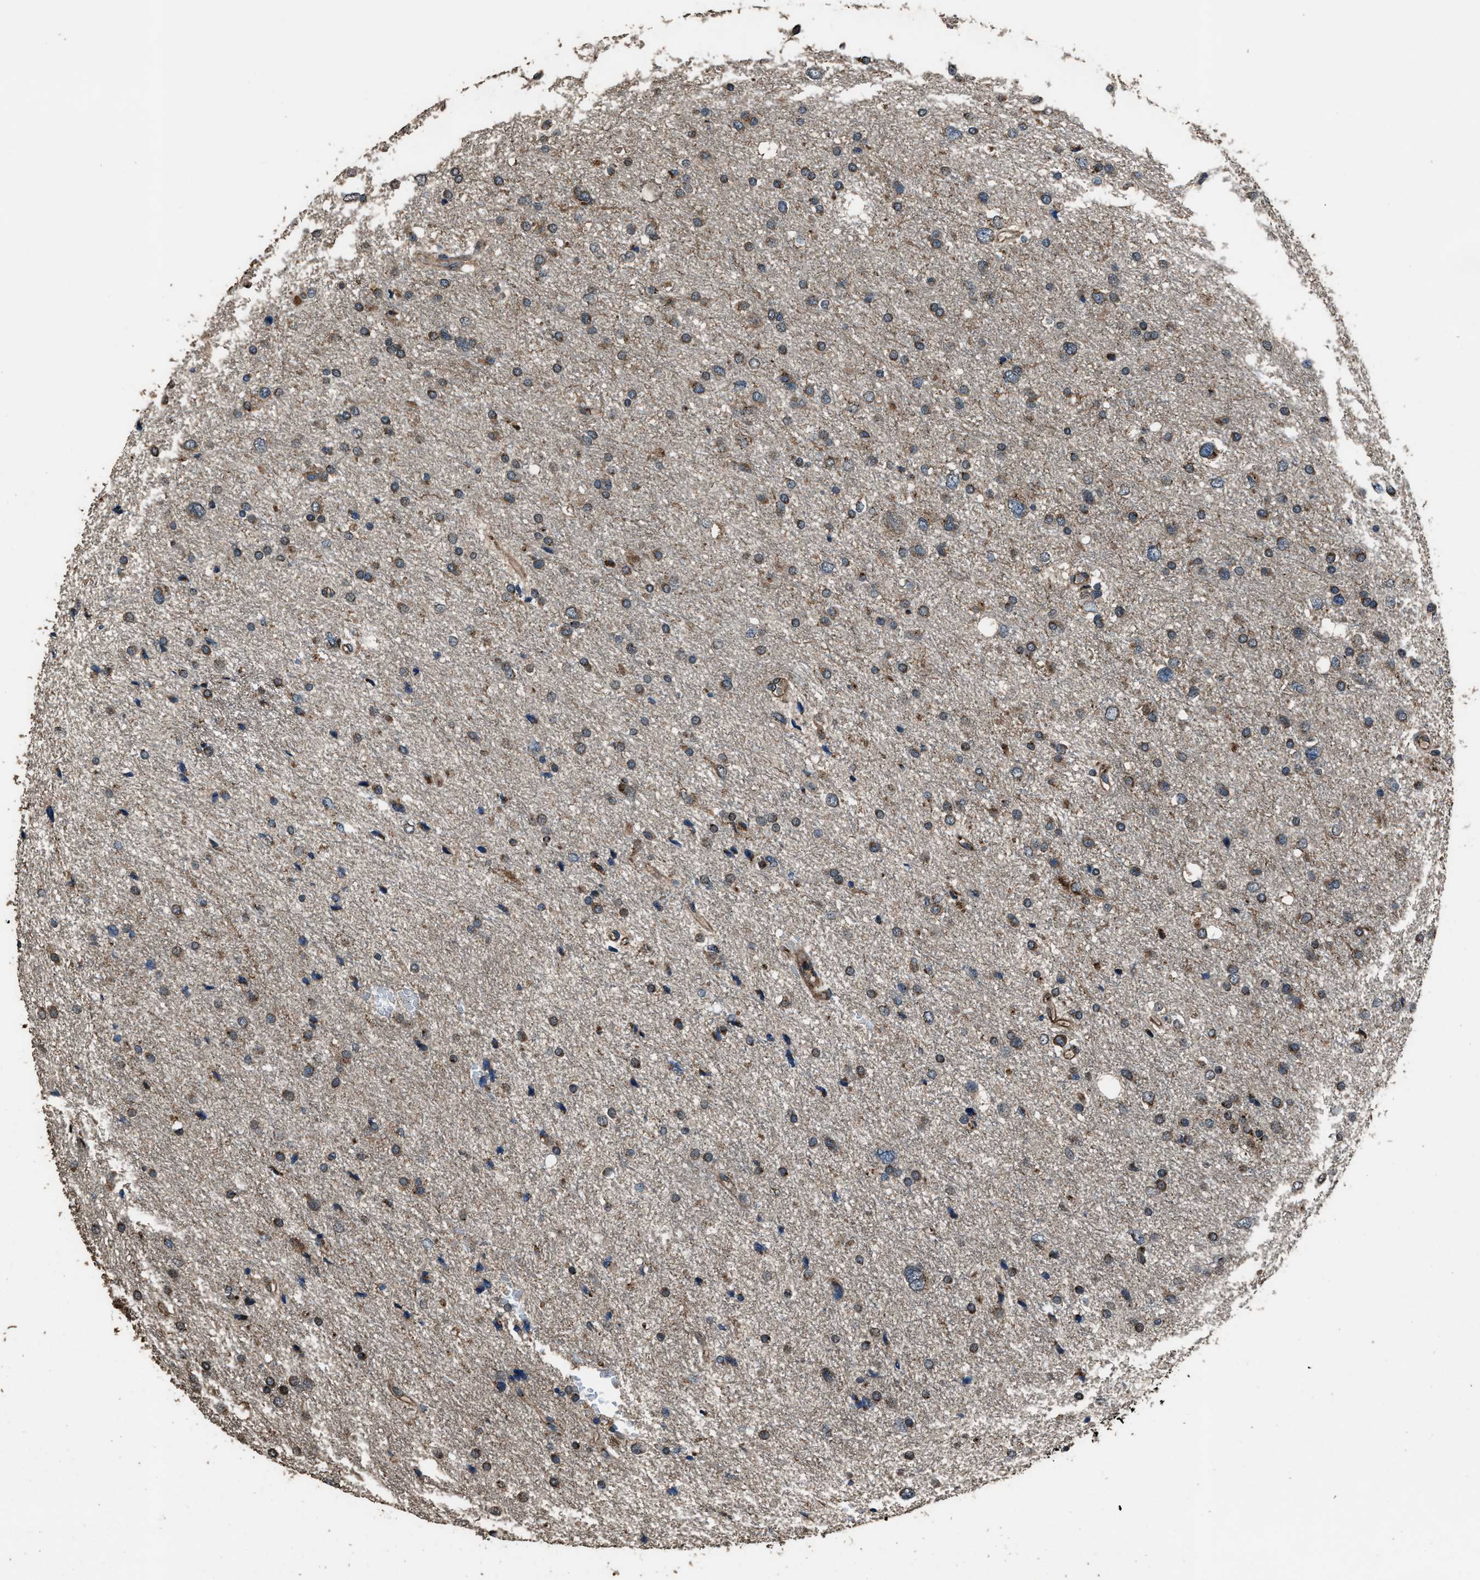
{"staining": {"intensity": "weak", "quantity": "25%-75%", "location": "cytoplasmic/membranous"}, "tissue": "glioma", "cell_type": "Tumor cells", "image_type": "cancer", "snomed": [{"axis": "morphology", "description": "Glioma, malignant, Low grade"}, {"axis": "topography", "description": "Brain"}], "caption": "A high-resolution photomicrograph shows IHC staining of glioma, which exhibits weak cytoplasmic/membranous staining in approximately 25%-75% of tumor cells. Nuclei are stained in blue.", "gene": "SLC38A10", "patient": {"sex": "female", "age": 37}}